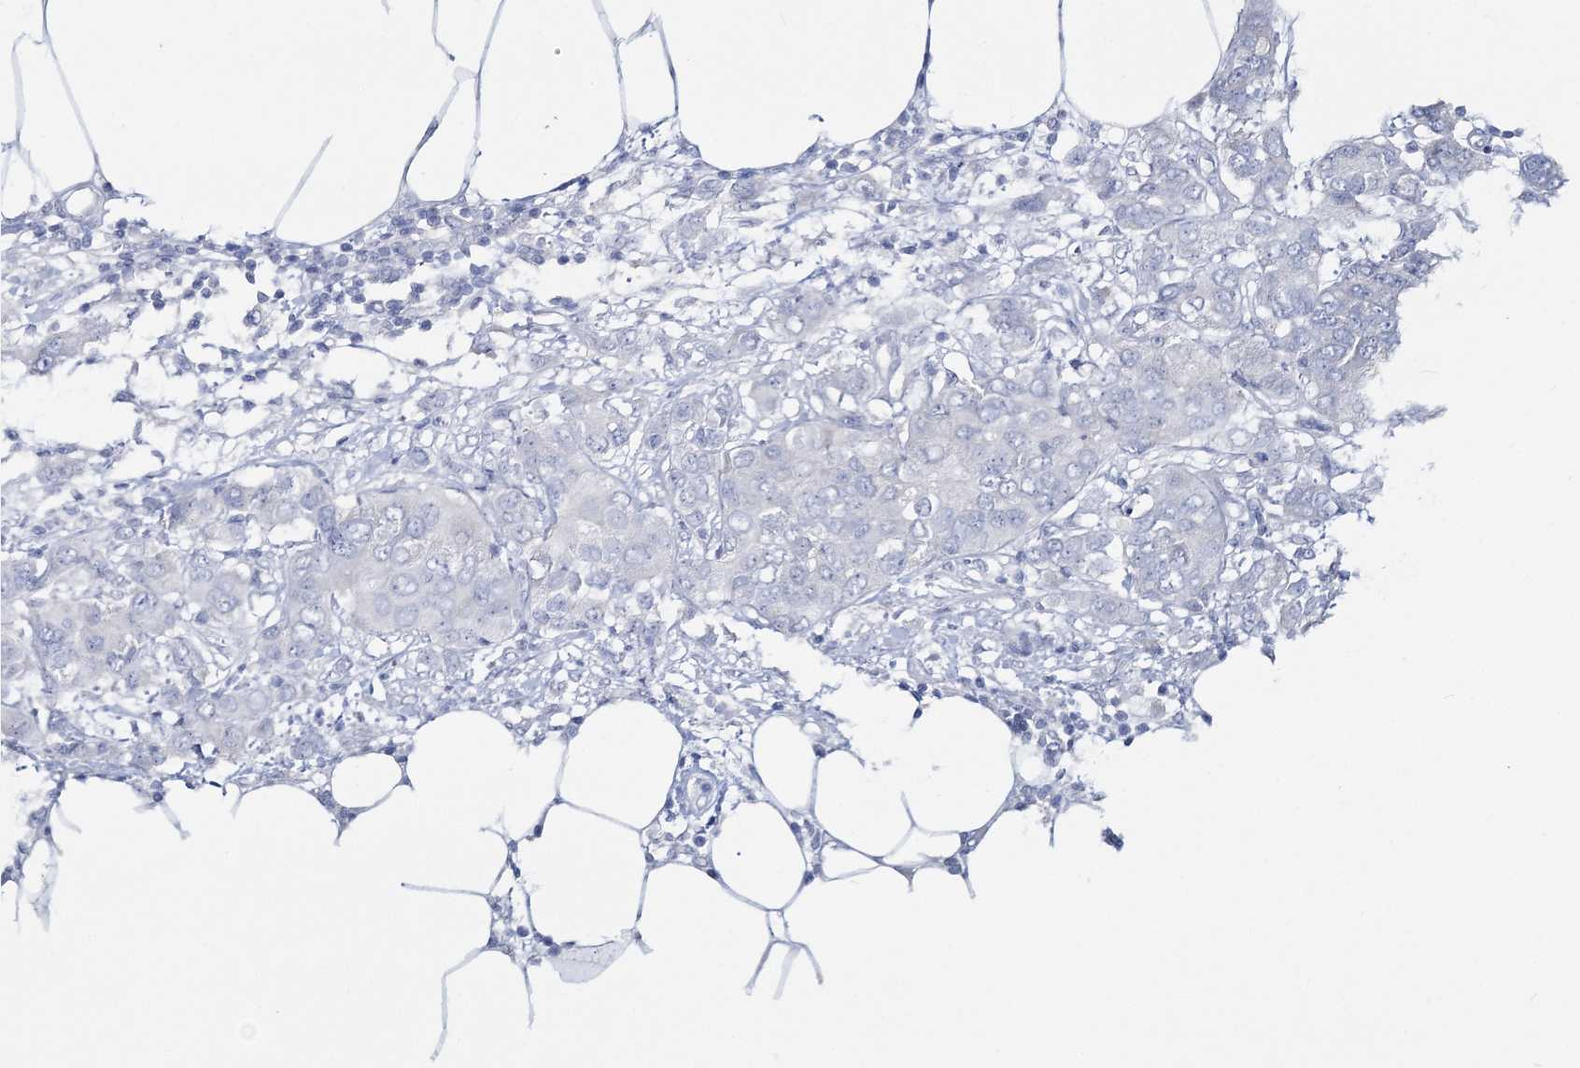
{"staining": {"intensity": "negative", "quantity": "none", "location": "none"}, "tissue": "breast cancer", "cell_type": "Tumor cells", "image_type": "cancer", "snomed": [{"axis": "morphology", "description": "Duct carcinoma"}, {"axis": "topography", "description": "Breast"}], "caption": "This is an IHC photomicrograph of intraductal carcinoma (breast). There is no staining in tumor cells.", "gene": "CYP3A4", "patient": {"sex": "female", "age": 50}}